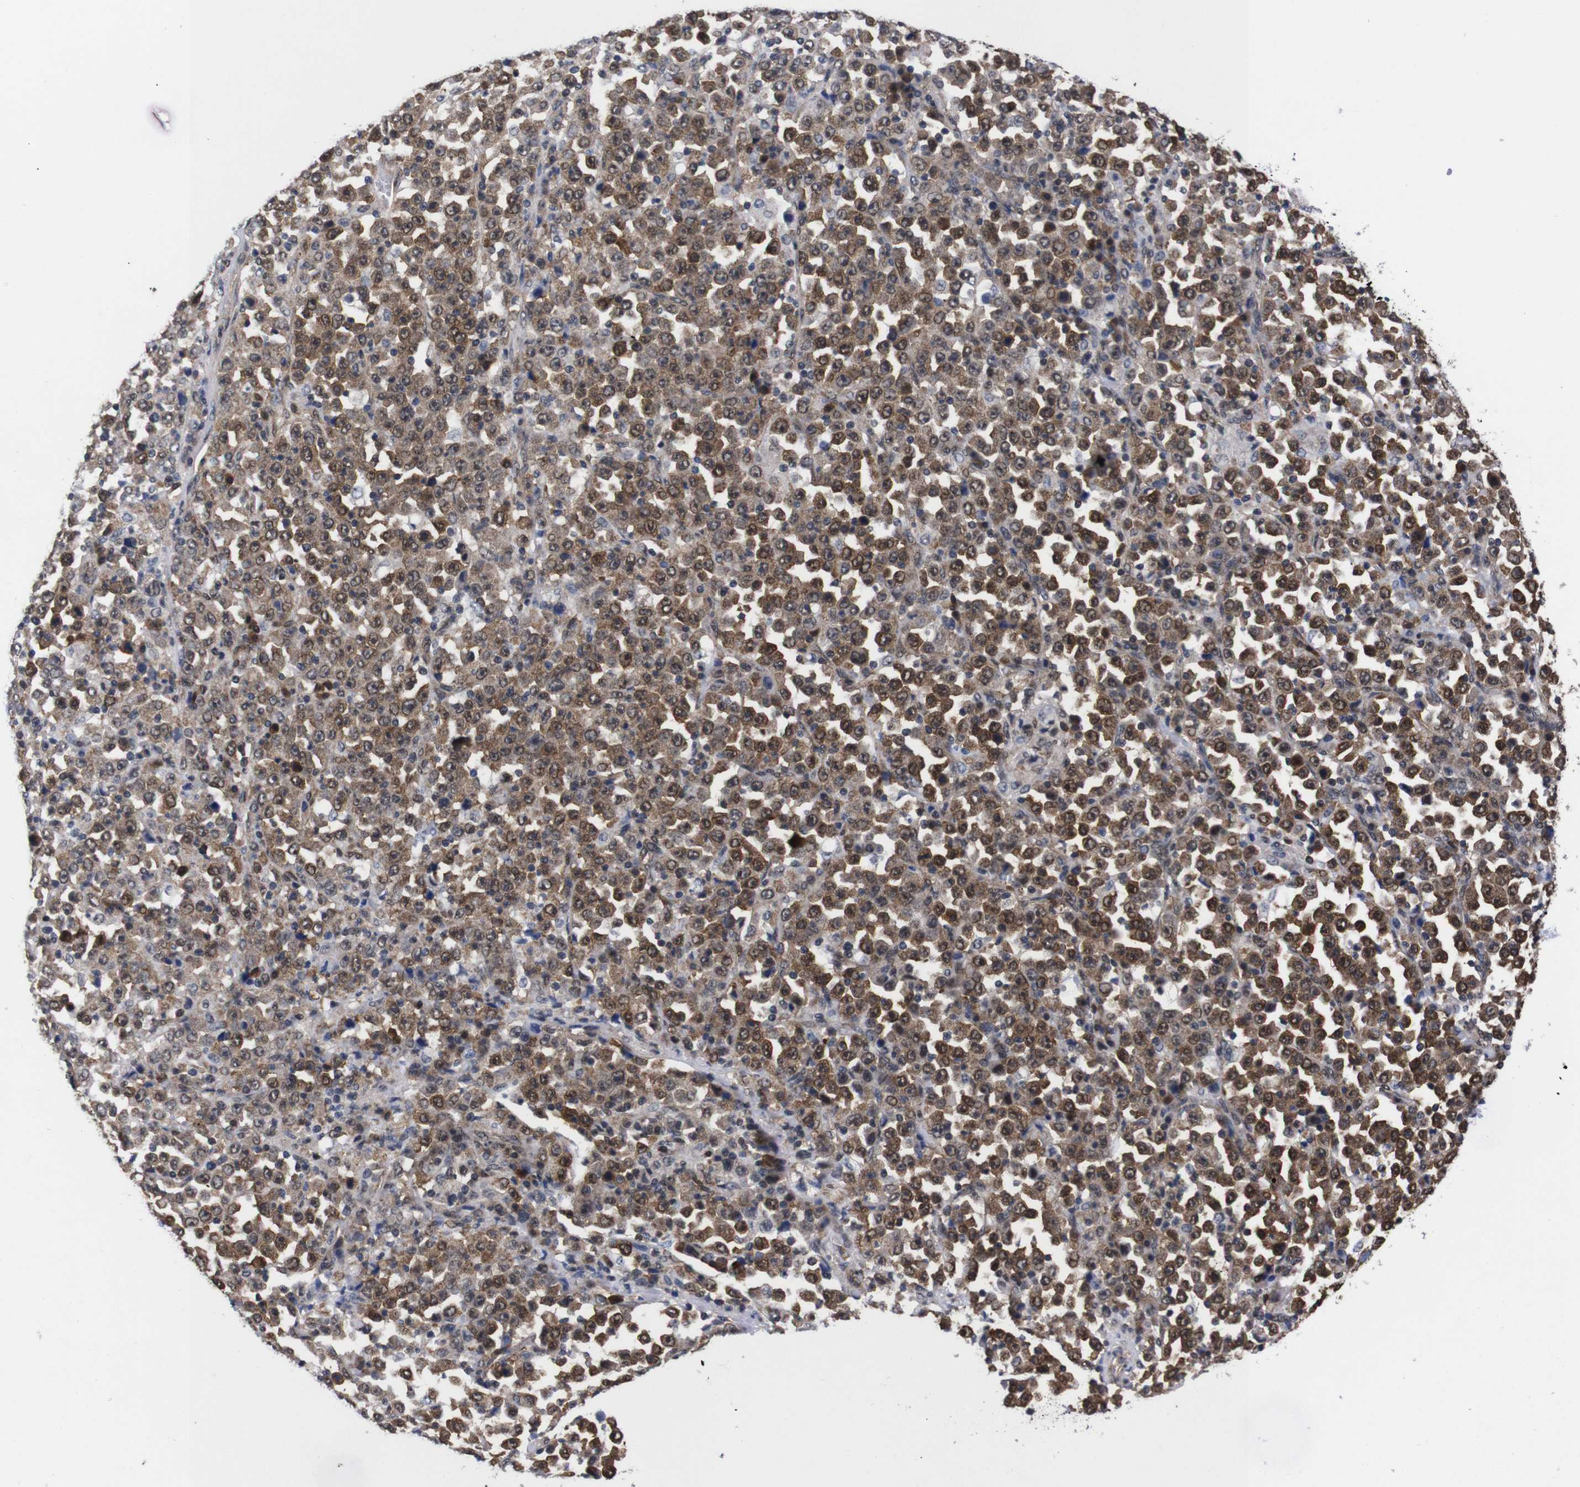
{"staining": {"intensity": "moderate", "quantity": ">75%", "location": "cytoplasmic/membranous,nuclear"}, "tissue": "stomach cancer", "cell_type": "Tumor cells", "image_type": "cancer", "snomed": [{"axis": "morphology", "description": "Normal tissue, NOS"}, {"axis": "morphology", "description": "Adenocarcinoma, NOS"}, {"axis": "topography", "description": "Stomach, upper"}, {"axis": "topography", "description": "Stomach"}], "caption": "Tumor cells display medium levels of moderate cytoplasmic/membranous and nuclear expression in about >75% of cells in human stomach cancer (adenocarcinoma). (DAB IHC, brown staining for protein, blue staining for nuclei).", "gene": "UBQLN2", "patient": {"sex": "male", "age": 59}}